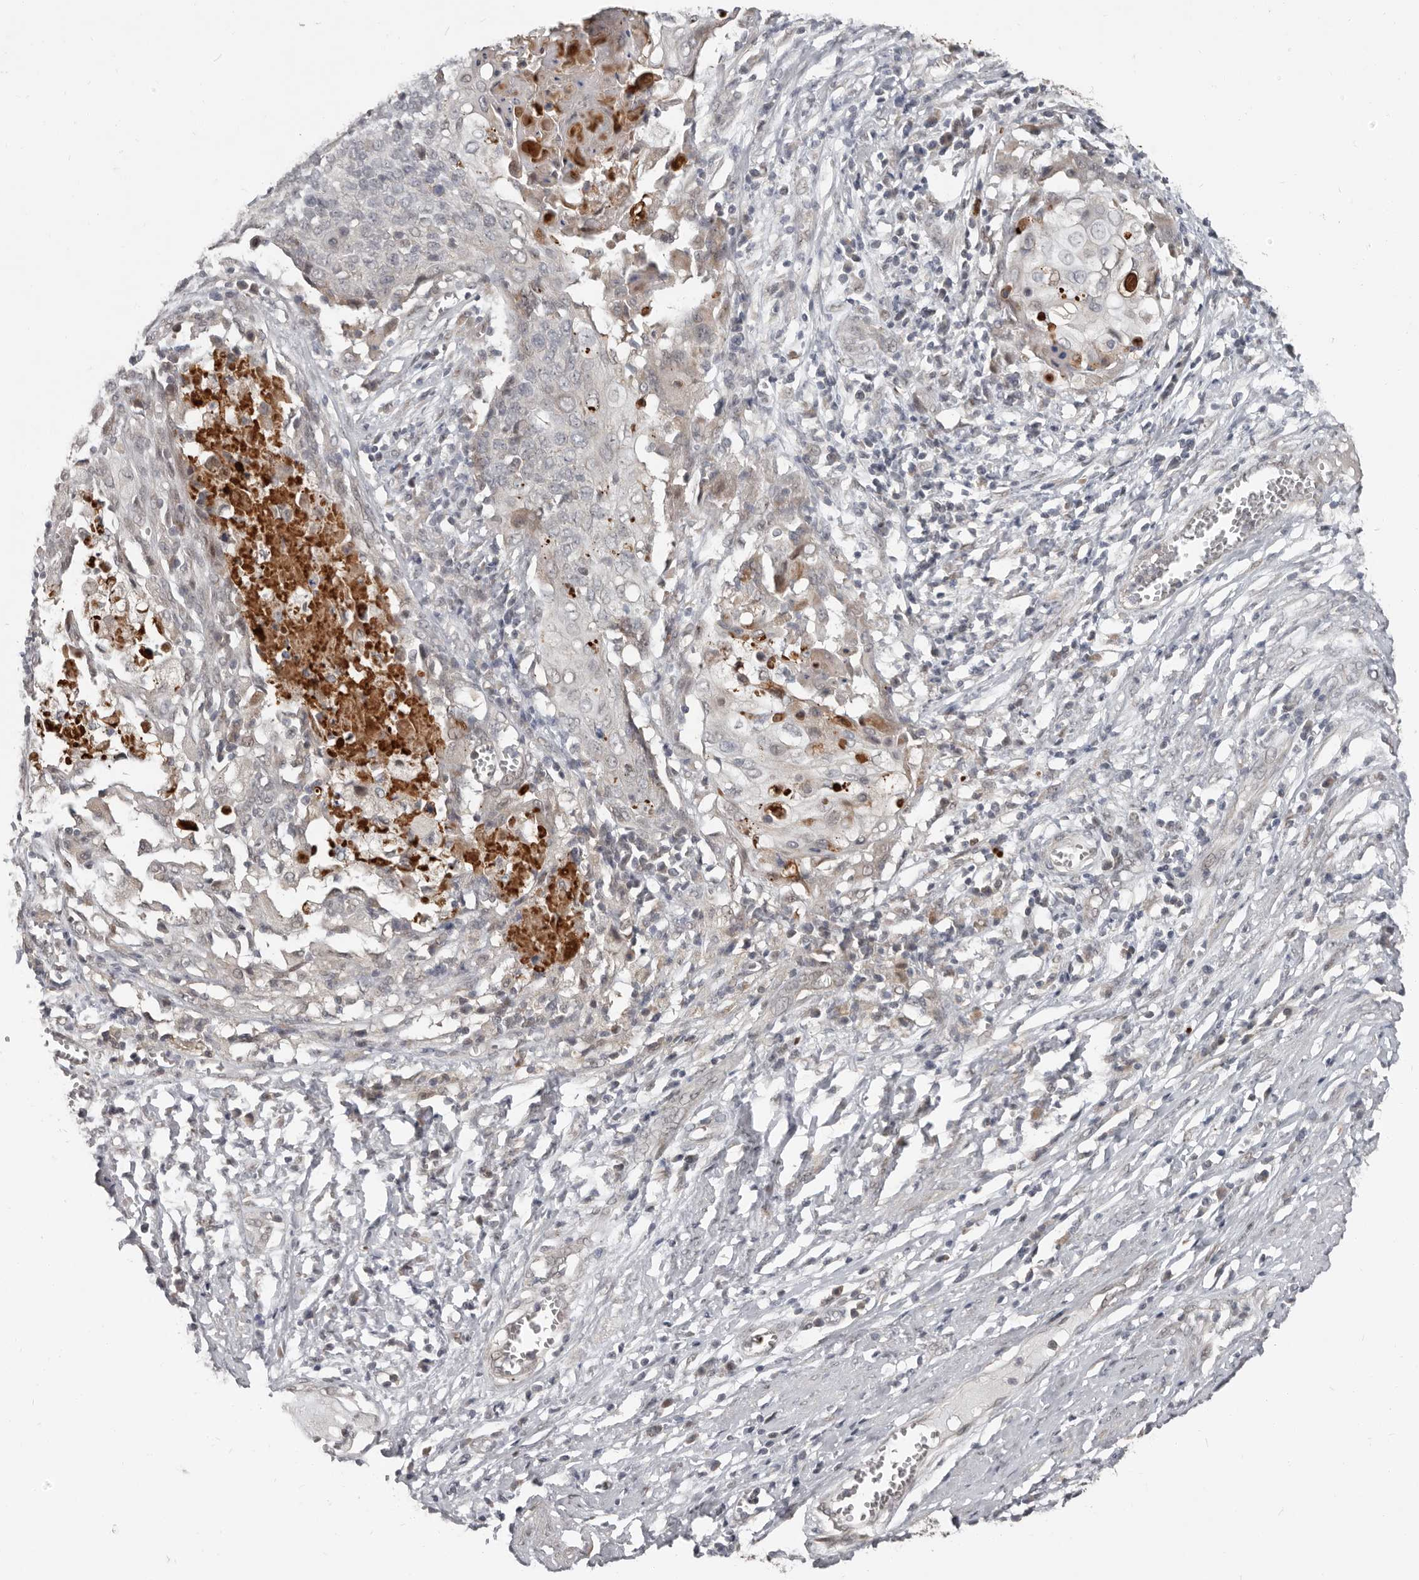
{"staining": {"intensity": "negative", "quantity": "none", "location": "none"}, "tissue": "cervical cancer", "cell_type": "Tumor cells", "image_type": "cancer", "snomed": [{"axis": "morphology", "description": "Squamous cell carcinoma, NOS"}, {"axis": "topography", "description": "Cervix"}], "caption": "Cervical squamous cell carcinoma stained for a protein using immunohistochemistry reveals no expression tumor cells.", "gene": "APOL6", "patient": {"sex": "female", "age": 39}}